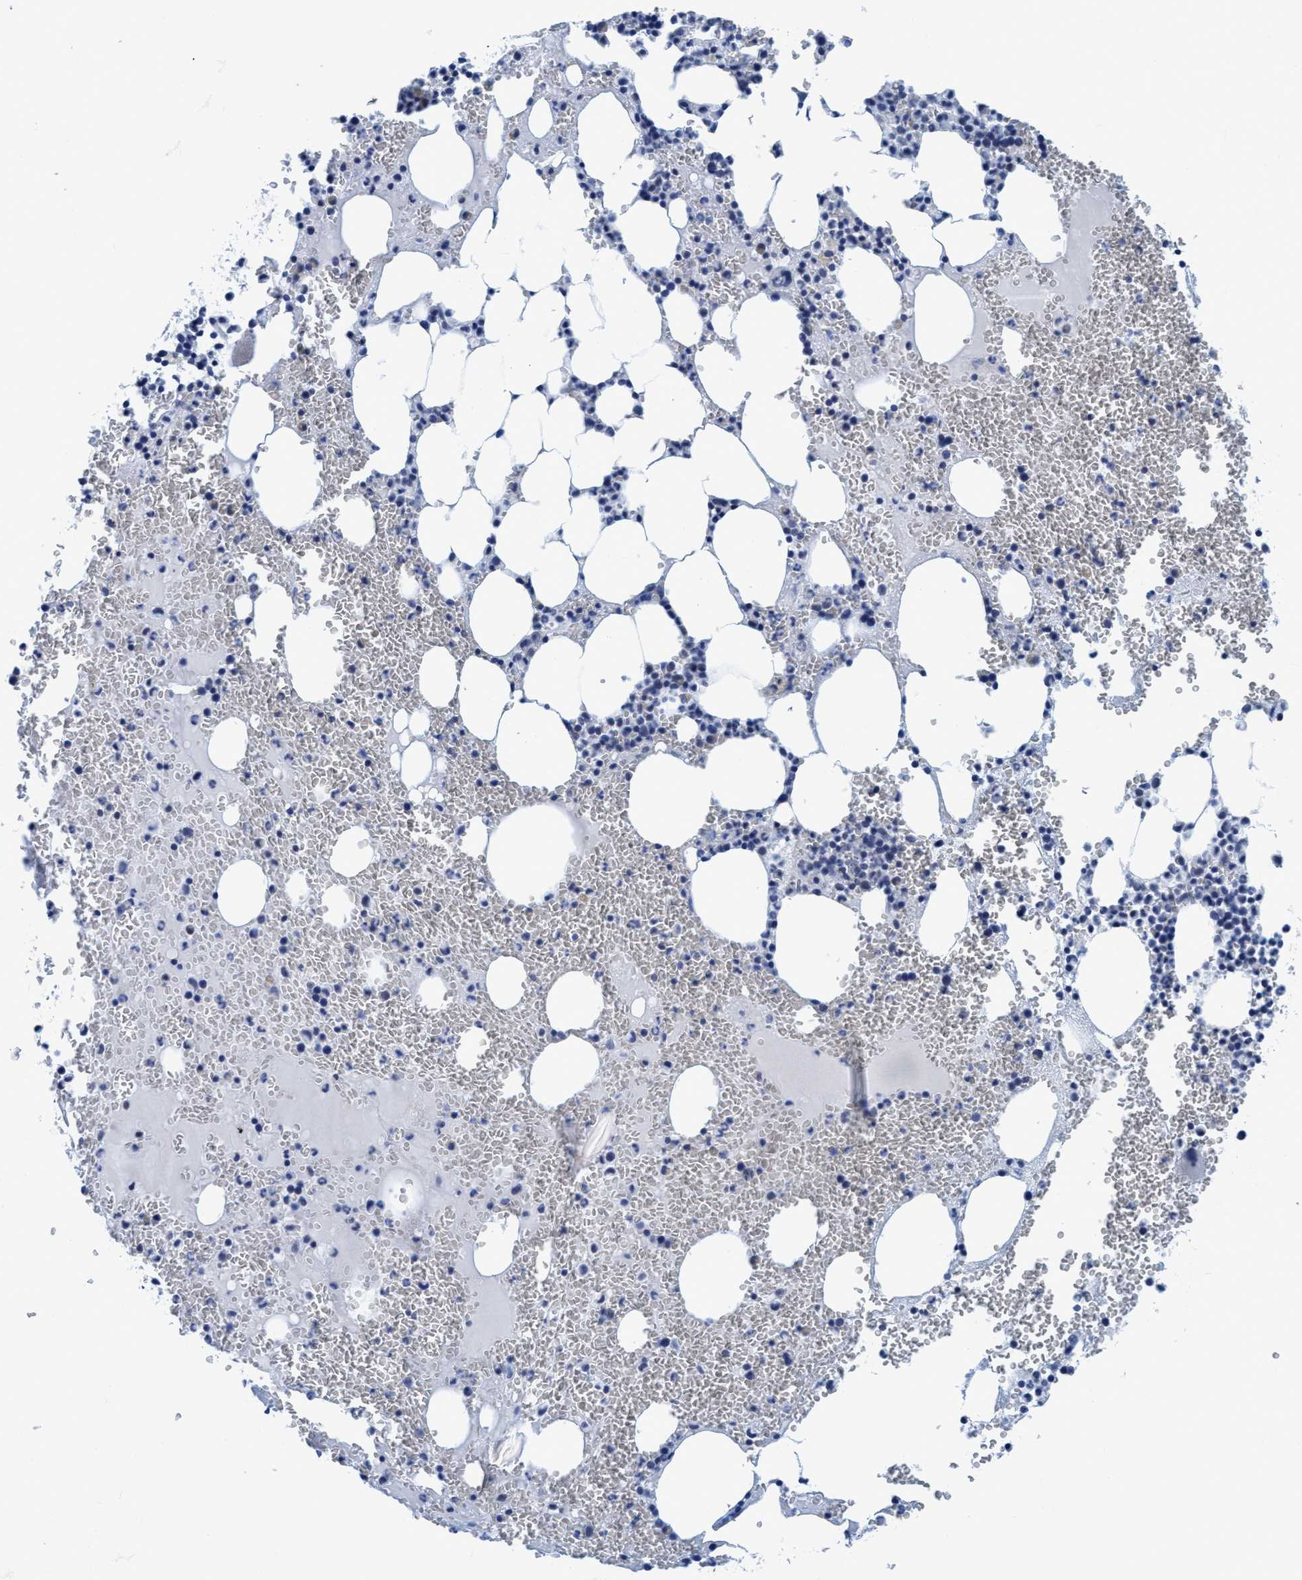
{"staining": {"intensity": "negative", "quantity": "none", "location": "none"}, "tissue": "bone marrow", "cell_type": "Hematopoietic cells", "image_type": "normal", "snomed": [{"axis": "morphology", "description": "Normal tissue, NOS"}, {"axis": "morphology", "description": "Inflammation, NOS"}, {"axis": "topography", "description": "Bone marrow"}], "caption": "An immunohistochemistry (IHC) histopathology image of normal bone marrow is shown. There is no staining in hematopoietic cells of bone marrow.", "gene": "DNAI1", "patient": {"sex": "female", "age": 67}}